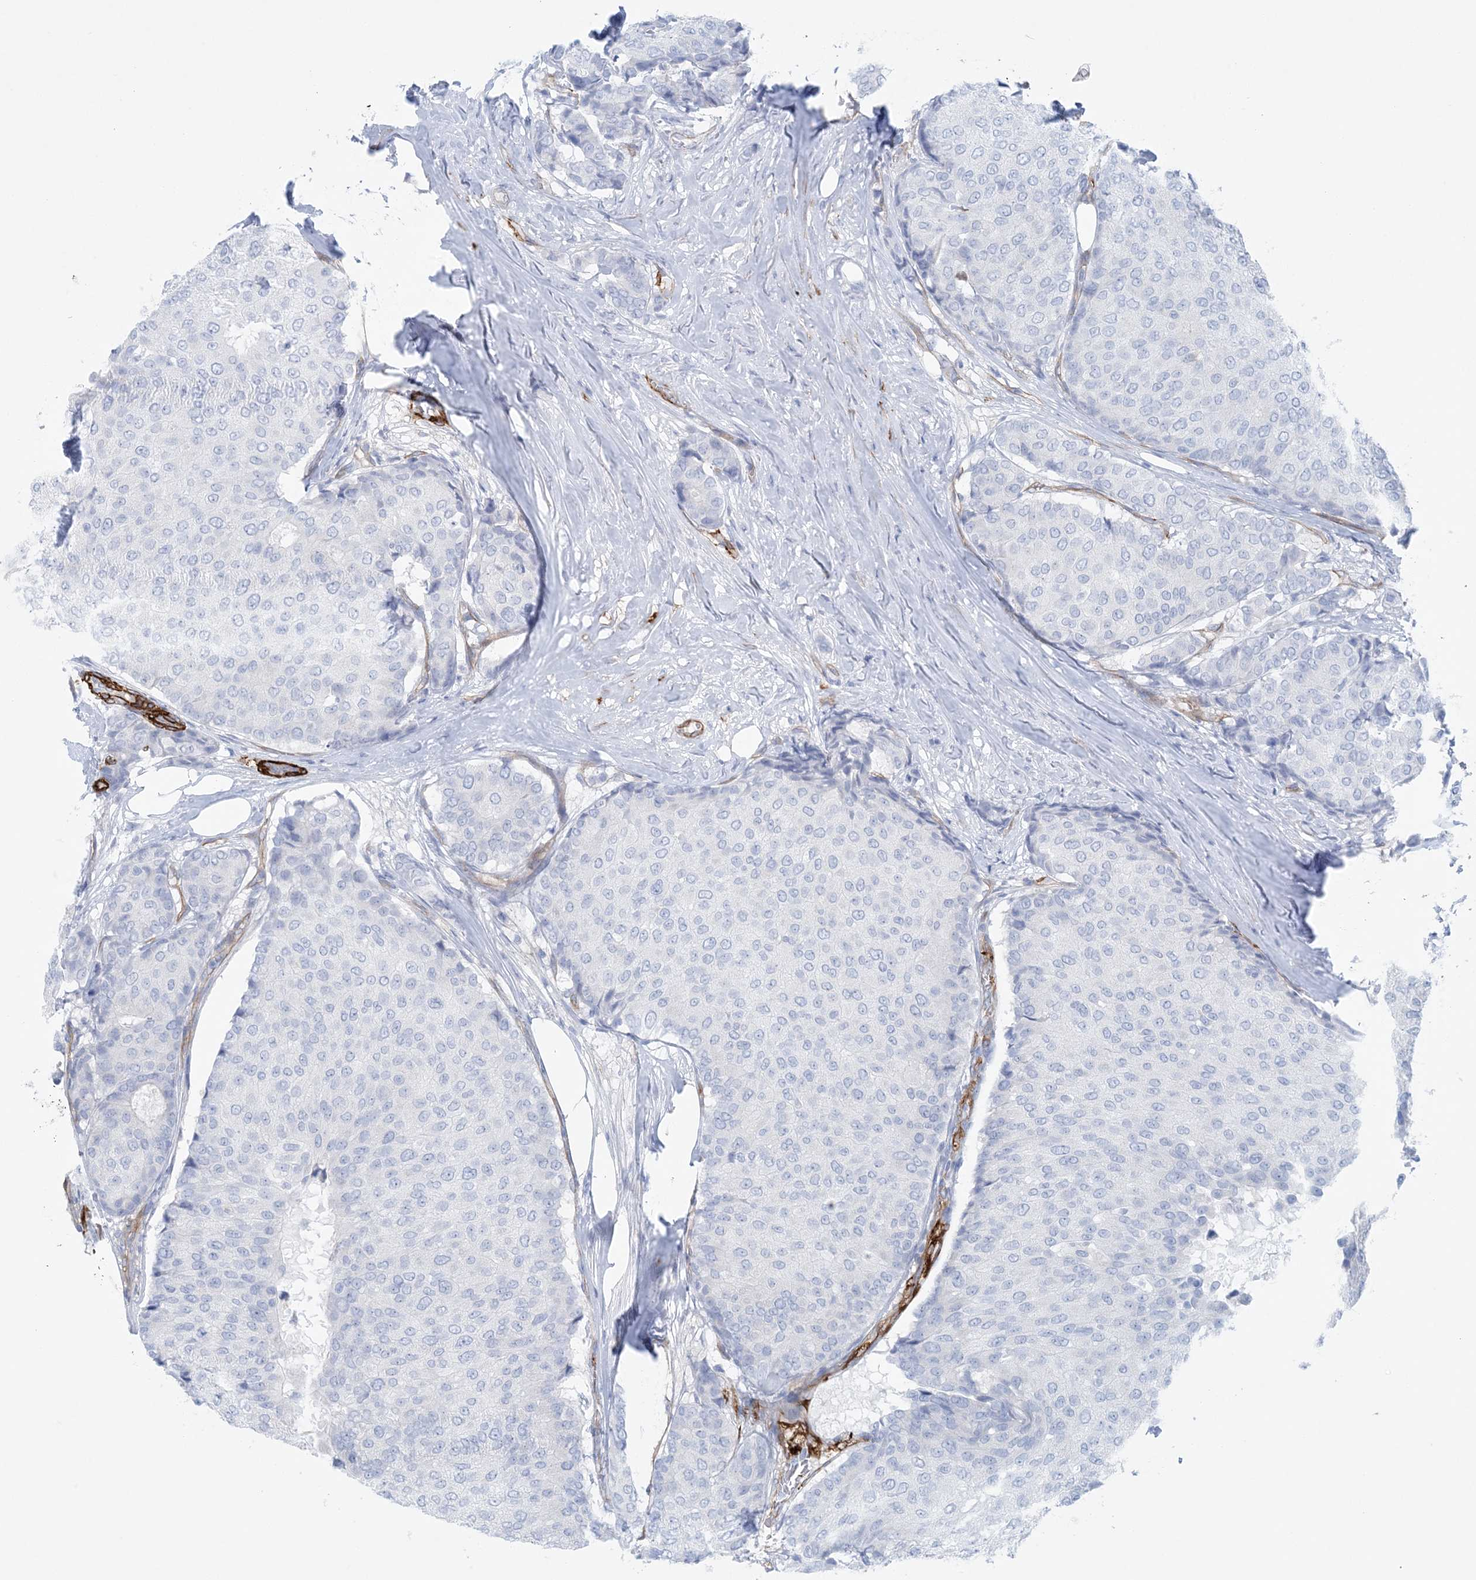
{"staining": {"intensity": "negative", "quantity": "none", "location": "none"}, "tissue": "breast cancer", "cell_type": "Tumor cells", "image_type": "cancer", "snomed": [{"axis": "morphology", "description": "Duct carcinoma"}, {"axis": "topography", "description": "Breast"}], "caption": "Tumor cells show no significant protein staining in breast cancer.", "gene": "SHANK1", "patient": {"sex": "female", "age": 75}}